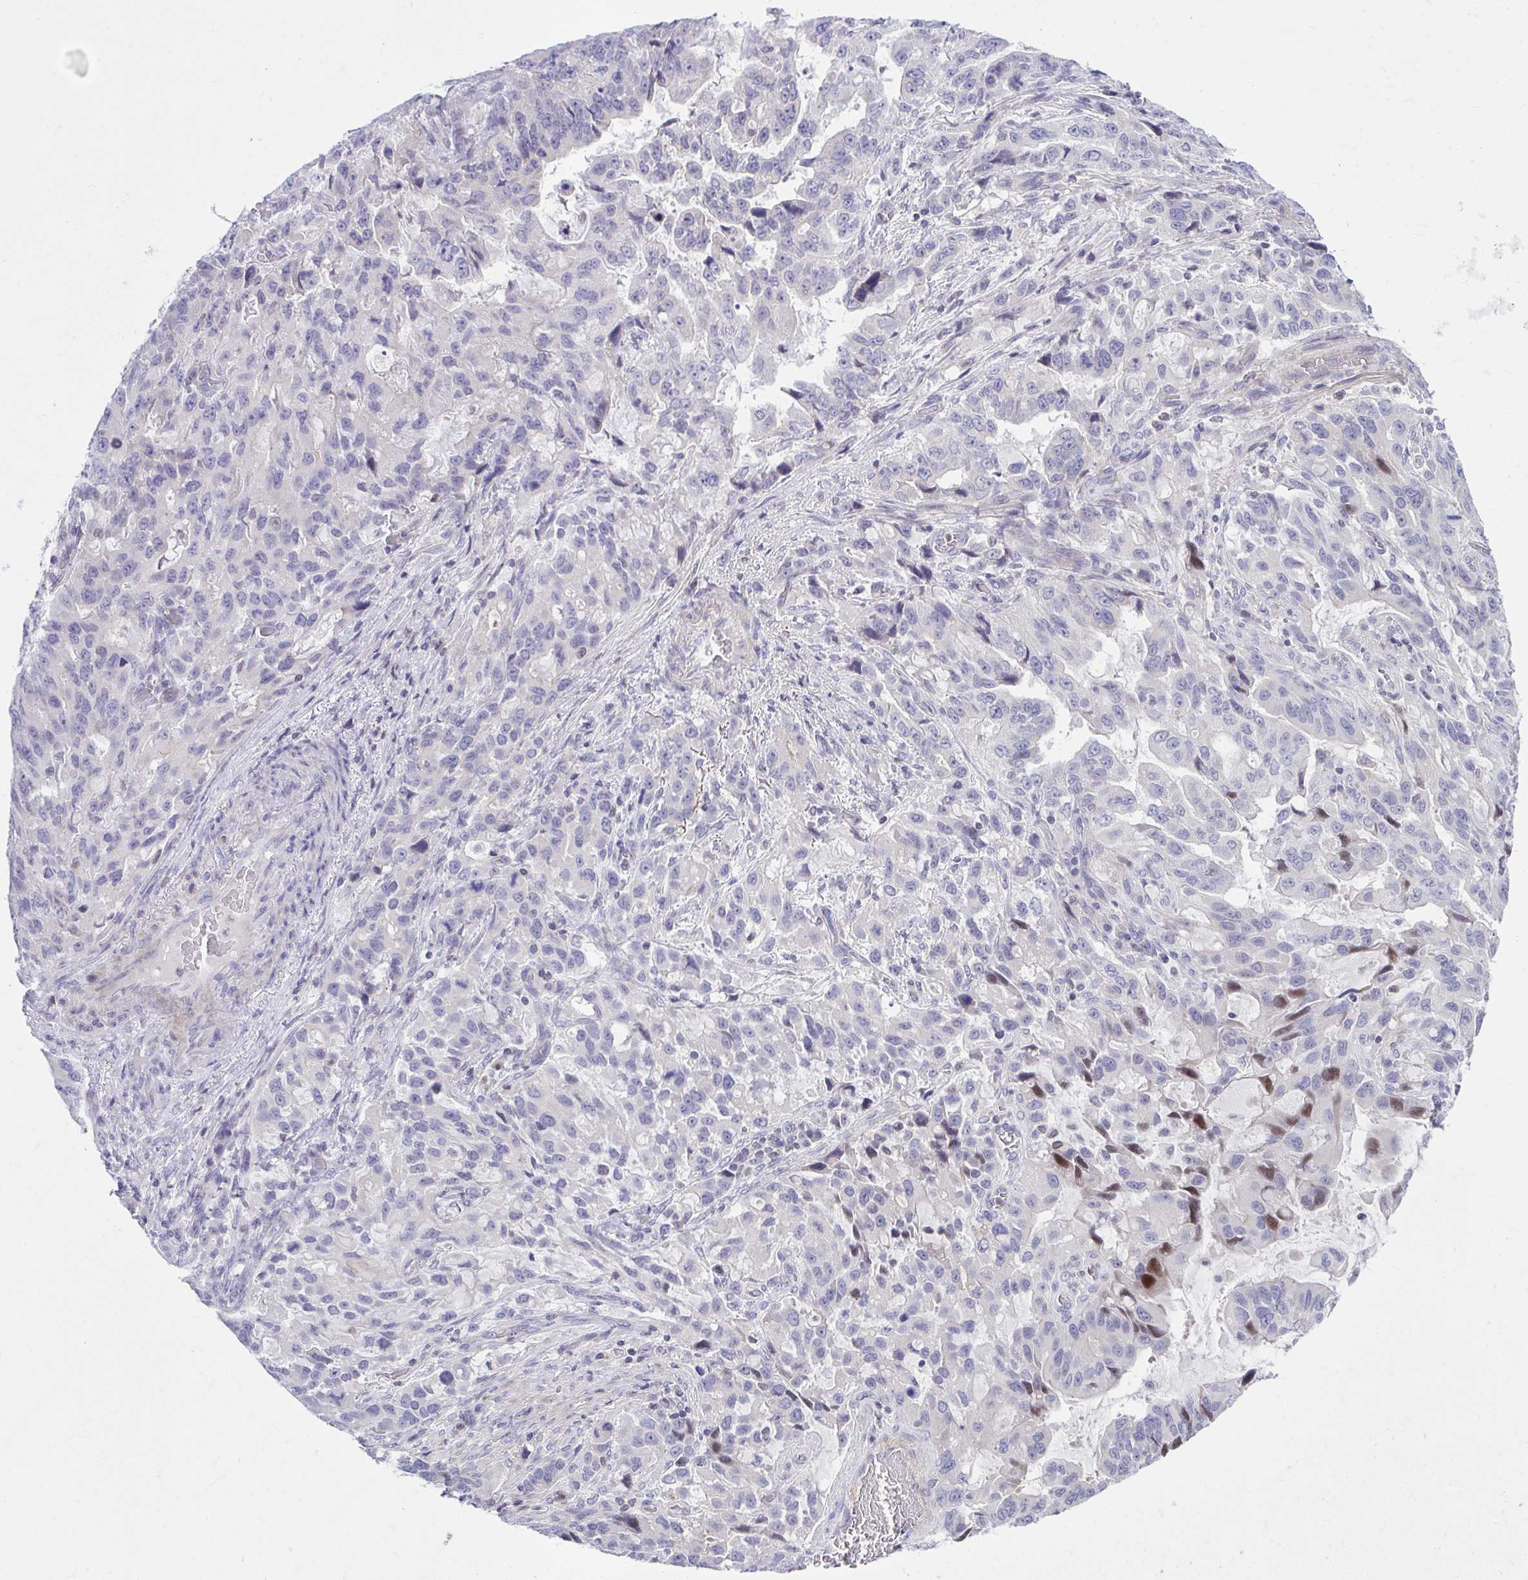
{"staining": {"intensity": "negative", "quantity": "none", "location": "none"}, "tissue": "stomach cancer", "cell_type": "Tumor cells", "image_type": "cancer", "snomed": [{"axis": "morphology", "description": "Adenocarcinoma, NOS"}, {"axis": "topography", "description": "Stomach, upper"}], "caption": "Immunohistochemistry image of human stomach cancer stained for a protein (brown), which exhibits no positivity in tumor cells.", "gene": "OR7A5", "patient": {"sex": "male", "age": 85}}